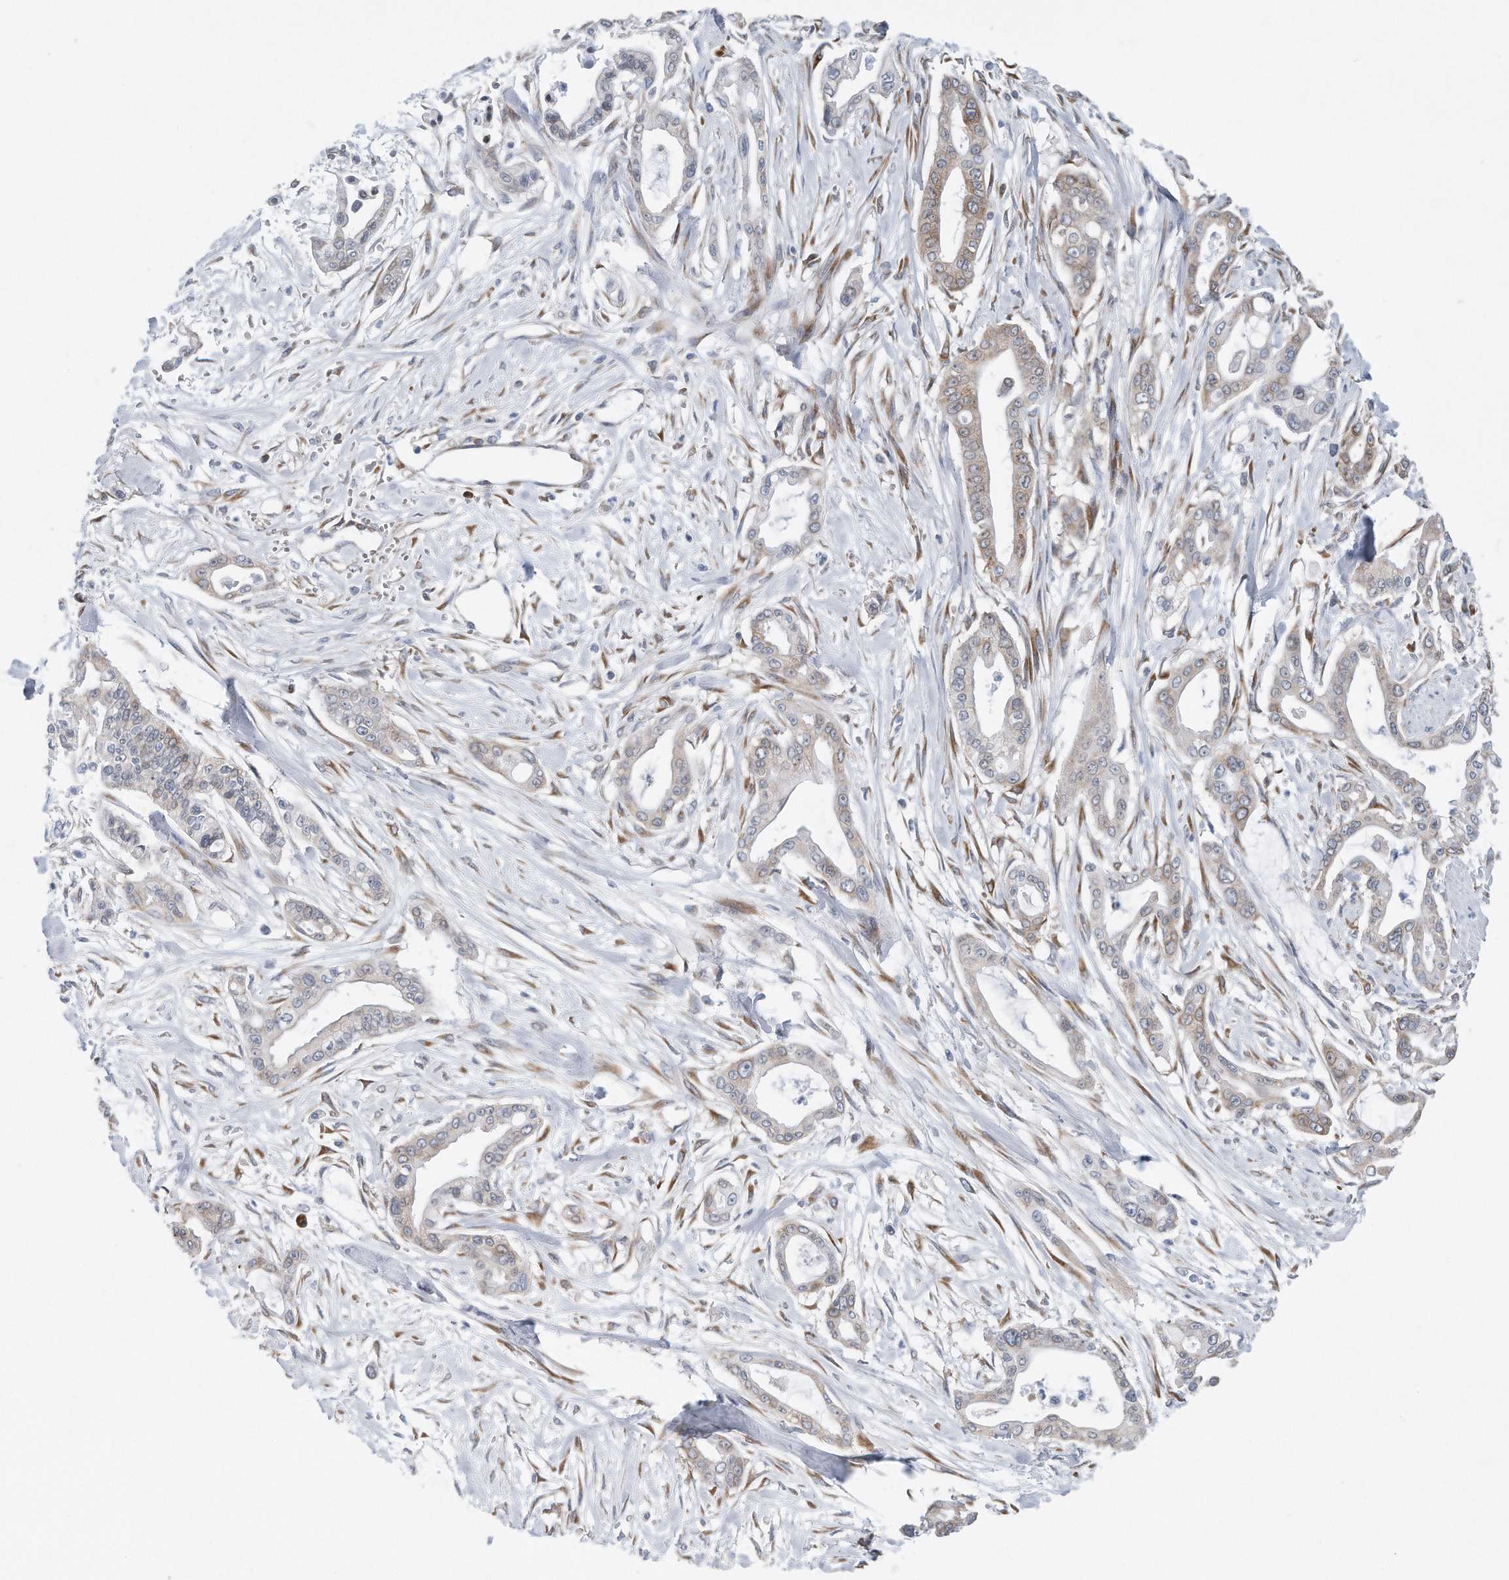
{"staining": {"intensity": "moderate", "quantity": "25%-75%", "location": "cytoplasmic/membranous"}, "tissue": "pancreatic cancer", "cell_type": "Tumor cells", "image_type": "cancer", "snomed": [{"axis": "morphology", "description": "Adenocarcinoma, NOS"}, {"axis": "topography", "description": "Pancreas"}], "caption": "Pancreatic cancer (adenocarcinoma) tissue demonstrates moderate cytoplasmic/membranous expression in approximately 25%-75% of tumor cells, visualized by immunohistochemistry.", "gene": "RPL26L1", "patient": {"sex": "male", "age": 68}}